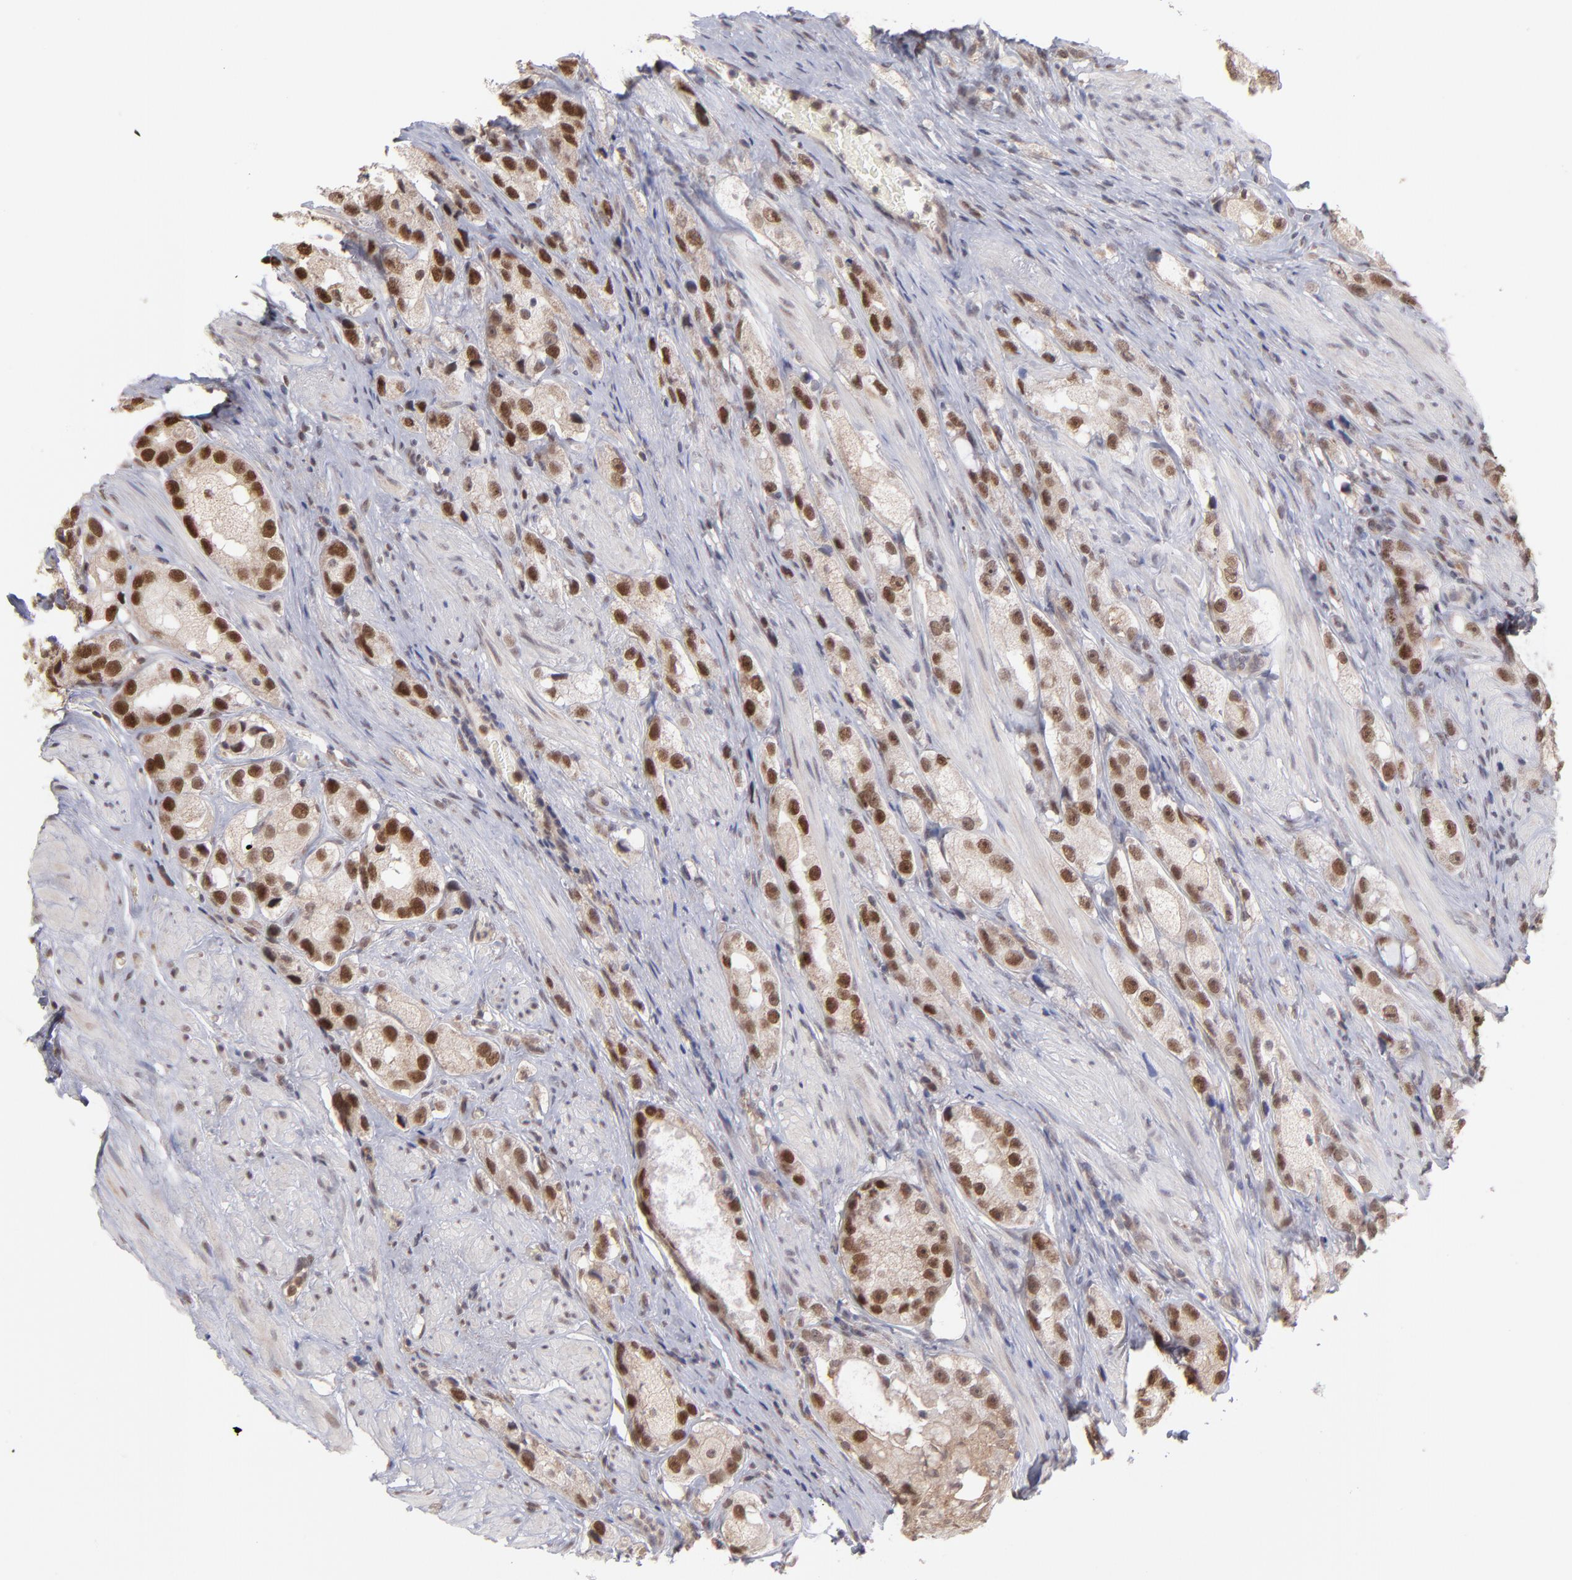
{"staining": {"intensity": "moderate", "quantity": ">75%", "location": "cytoplasmic/membranous,nuclear"}, "tissue": "prostate cancer", "cell_type": "Tumor cells", "image_type": "cancer", "snomed": [{"axis": "morphology", "description": "Adenocarcinoma, High grade"}, {"axis": "topography", "description": "Prostate"}], "caption": "Immunohistochemical staining of high-grade adenocarcinoma (prostate) reveals moderate cytoplasmic/membranous and nuclear protein expression in about >75% of tumor cells.", "gene": "OAS1", "patient": {"sex": "male", "age": 63}}